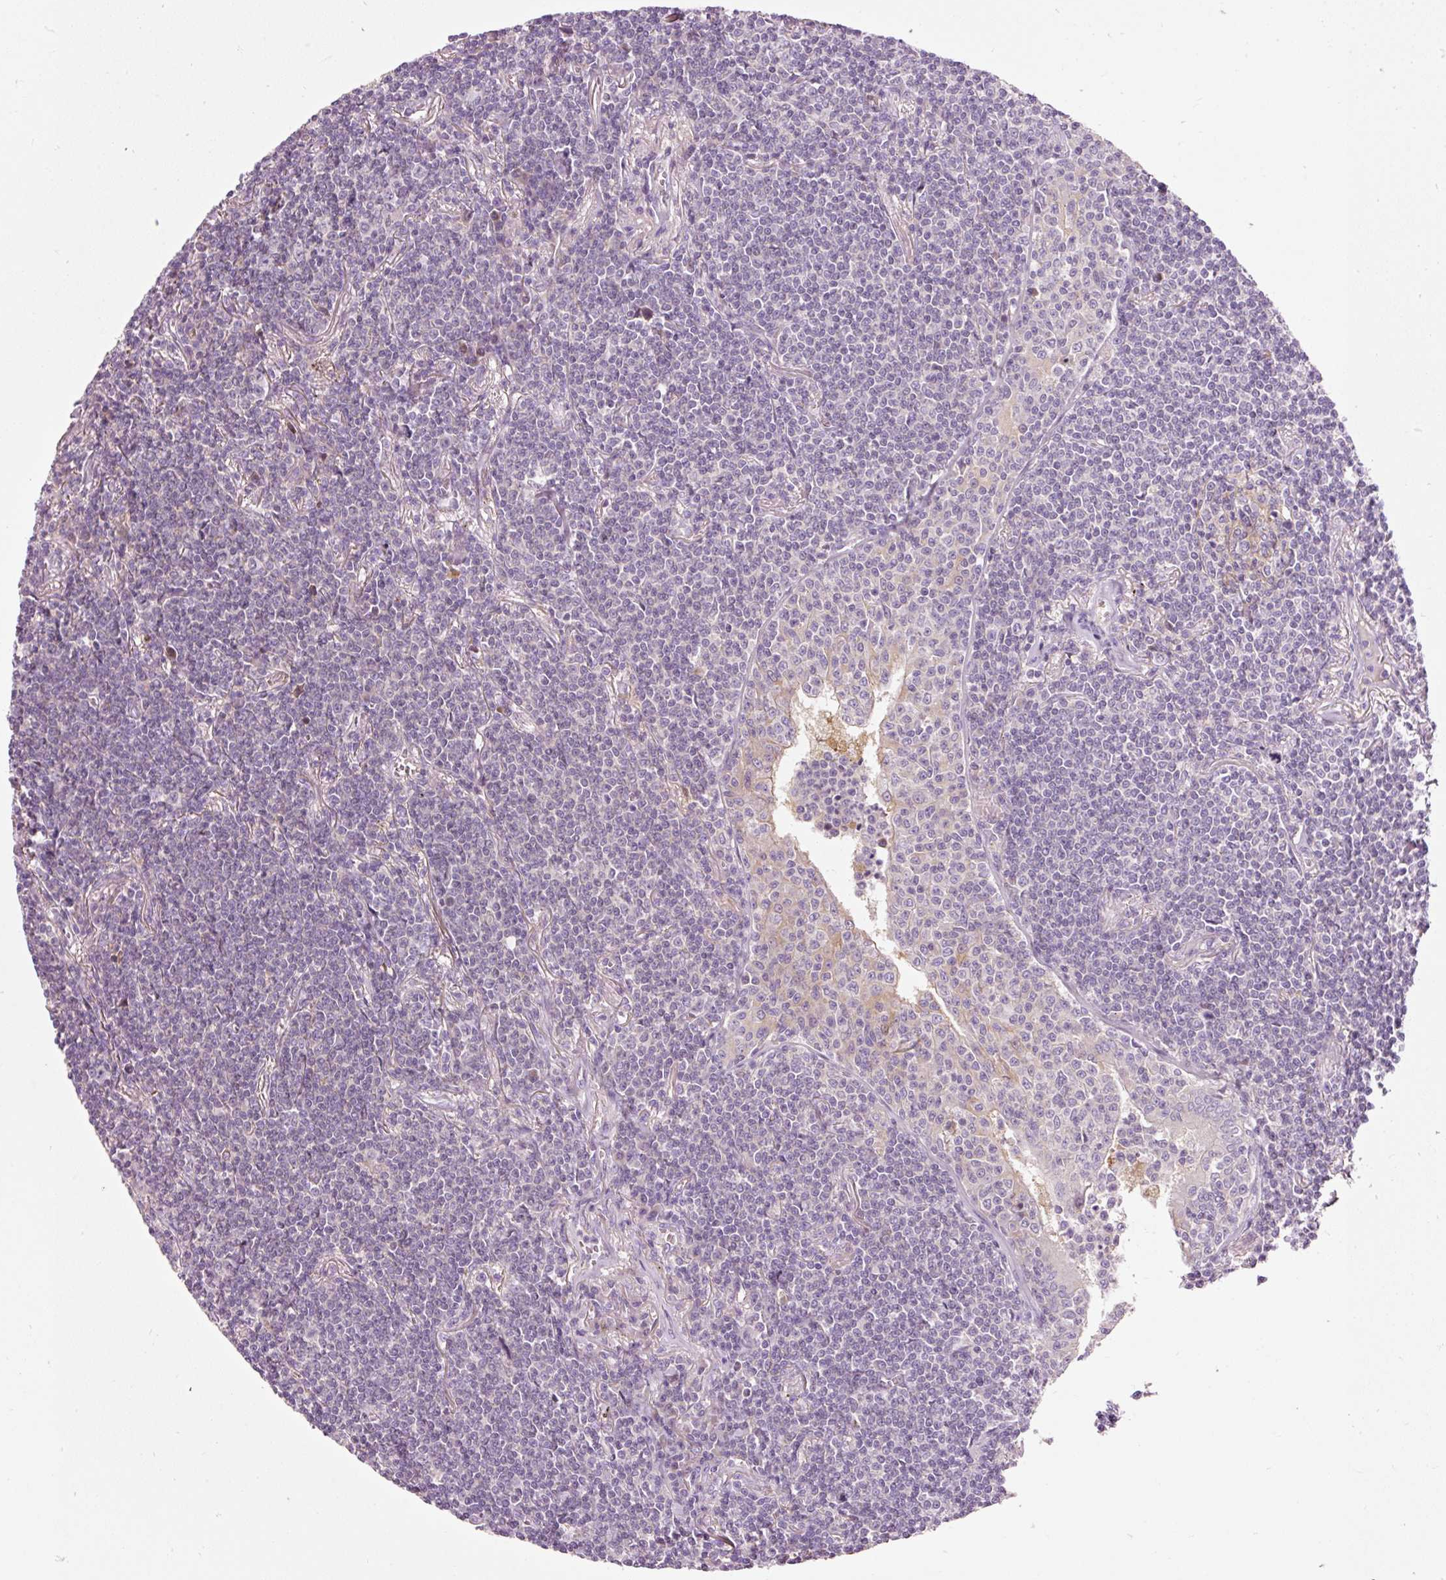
{"staining": {"intensity": "negative", "quantity": "none", "location": "none"}, "tissue": "lymphoma", "cell_type": "Tumor cells", "image_type": "cancer", "snomed": [{"axis": "morphology", "description": "Malignant lymphoma, non-Hodgkin's type, Low grade"}, {"axis": "topography", "description": "Lung"}], "caption": "An immunohistochemistry (IHC) image of low-grade malignant lymphoma, non-Hodgkin's type is shown. There is no staining in tumor cells of low-grade malignant lymphoma, non-Hodgkin's type. Nuclei are stained in blue.", "gene": "NAPA", "patient": {"sex": "female", "age": 71}}